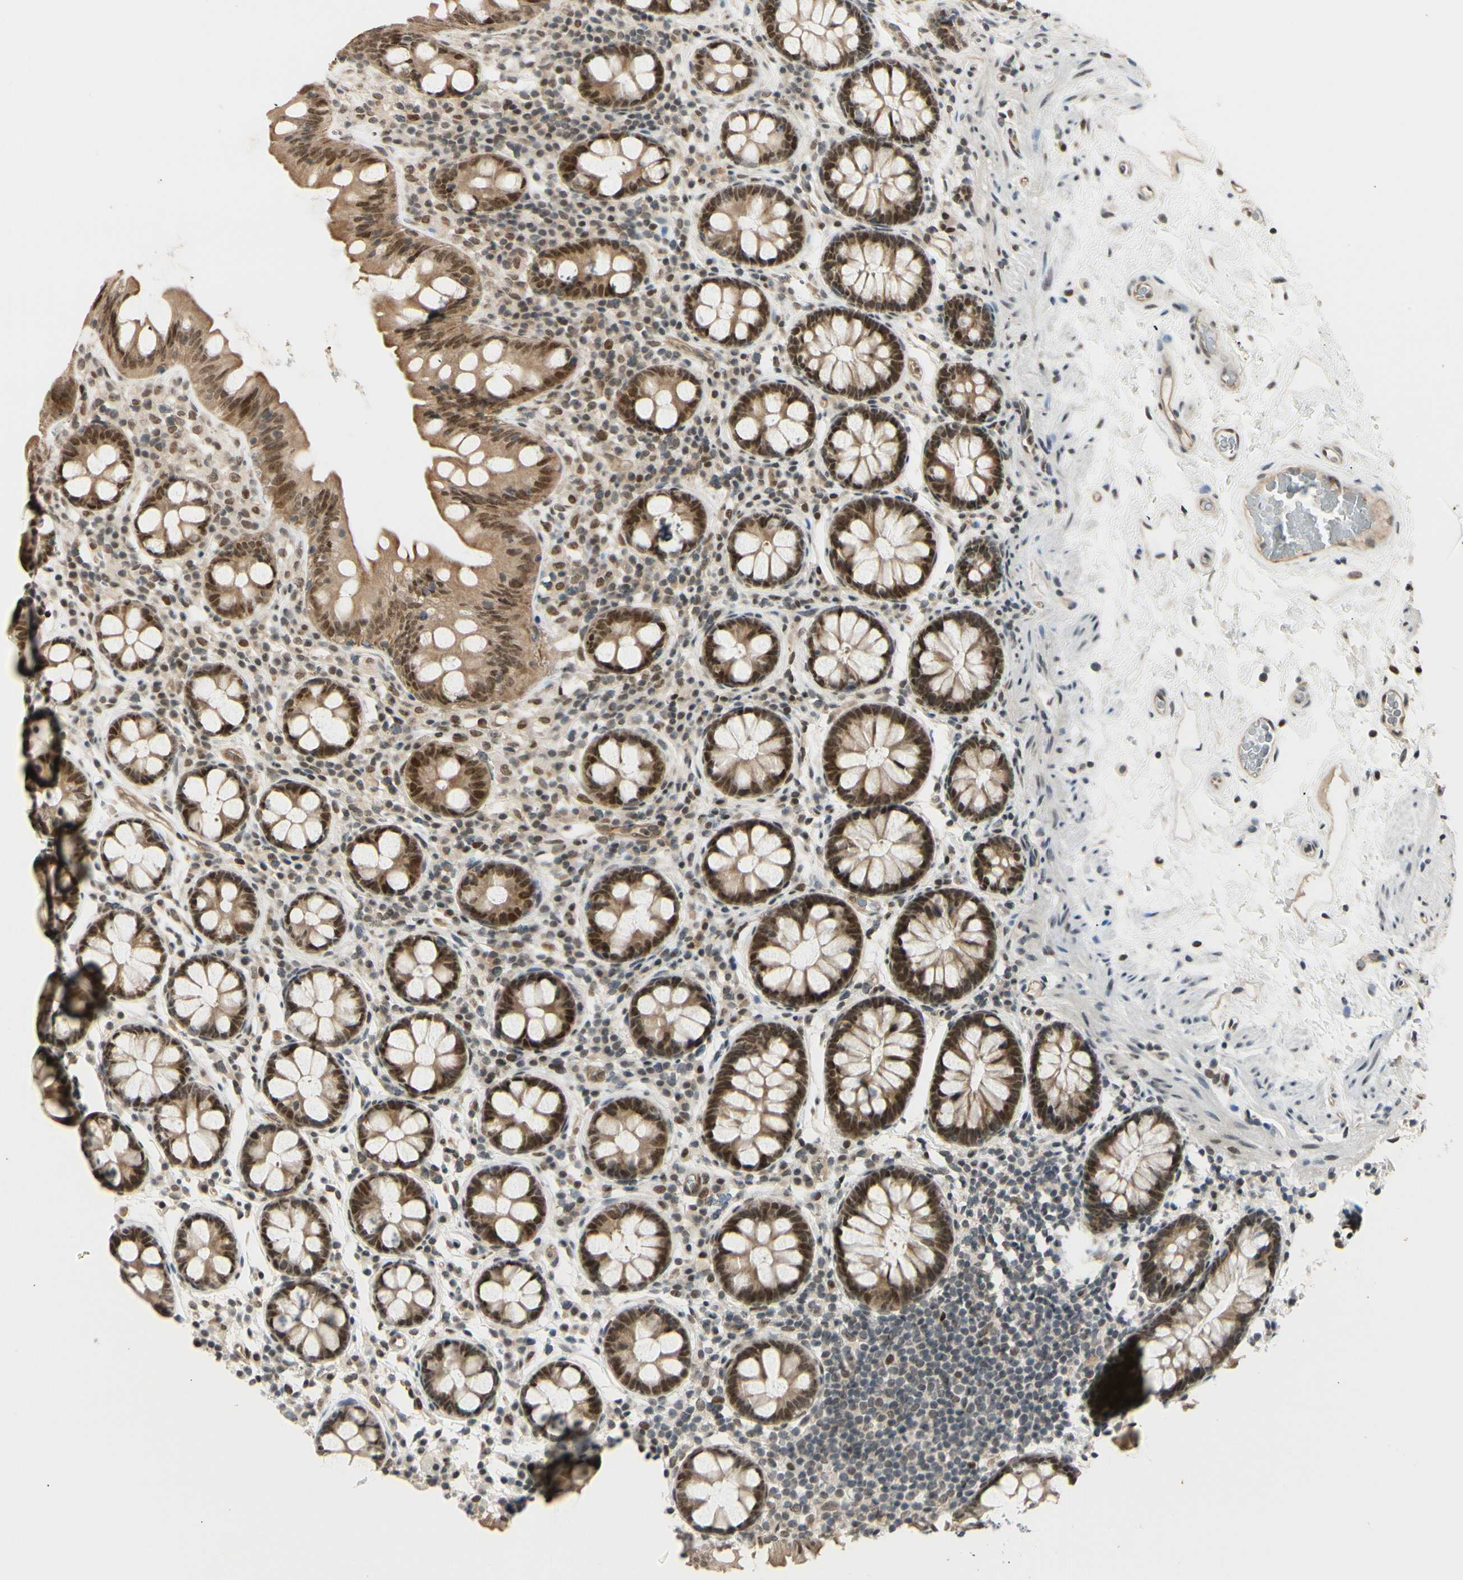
{"staining": {"intensity": "moderate", "quantity": ">75%", "location": "cytoplasmic/membranous,nuclear"}, "tissue": "colon", "cell_type": "Endothelial cells", "image_type": "normal", "snomed": [{"axis": "morphology", "description": "Normal tissue, NOS"}, {"axis": "topography", "description": "Colon"}], "caption": "An IHC photomicrograph of benign tissue is shown. Protein staining in brown shows moderate cytoplasmic/membranous,nuclear positivity in colon within endothelial cells. The protein of interest is shown in brown color, while the nuclei are stained blue.", "gene": "SUFU", "patient": {"sex": "female", "age": 80}}